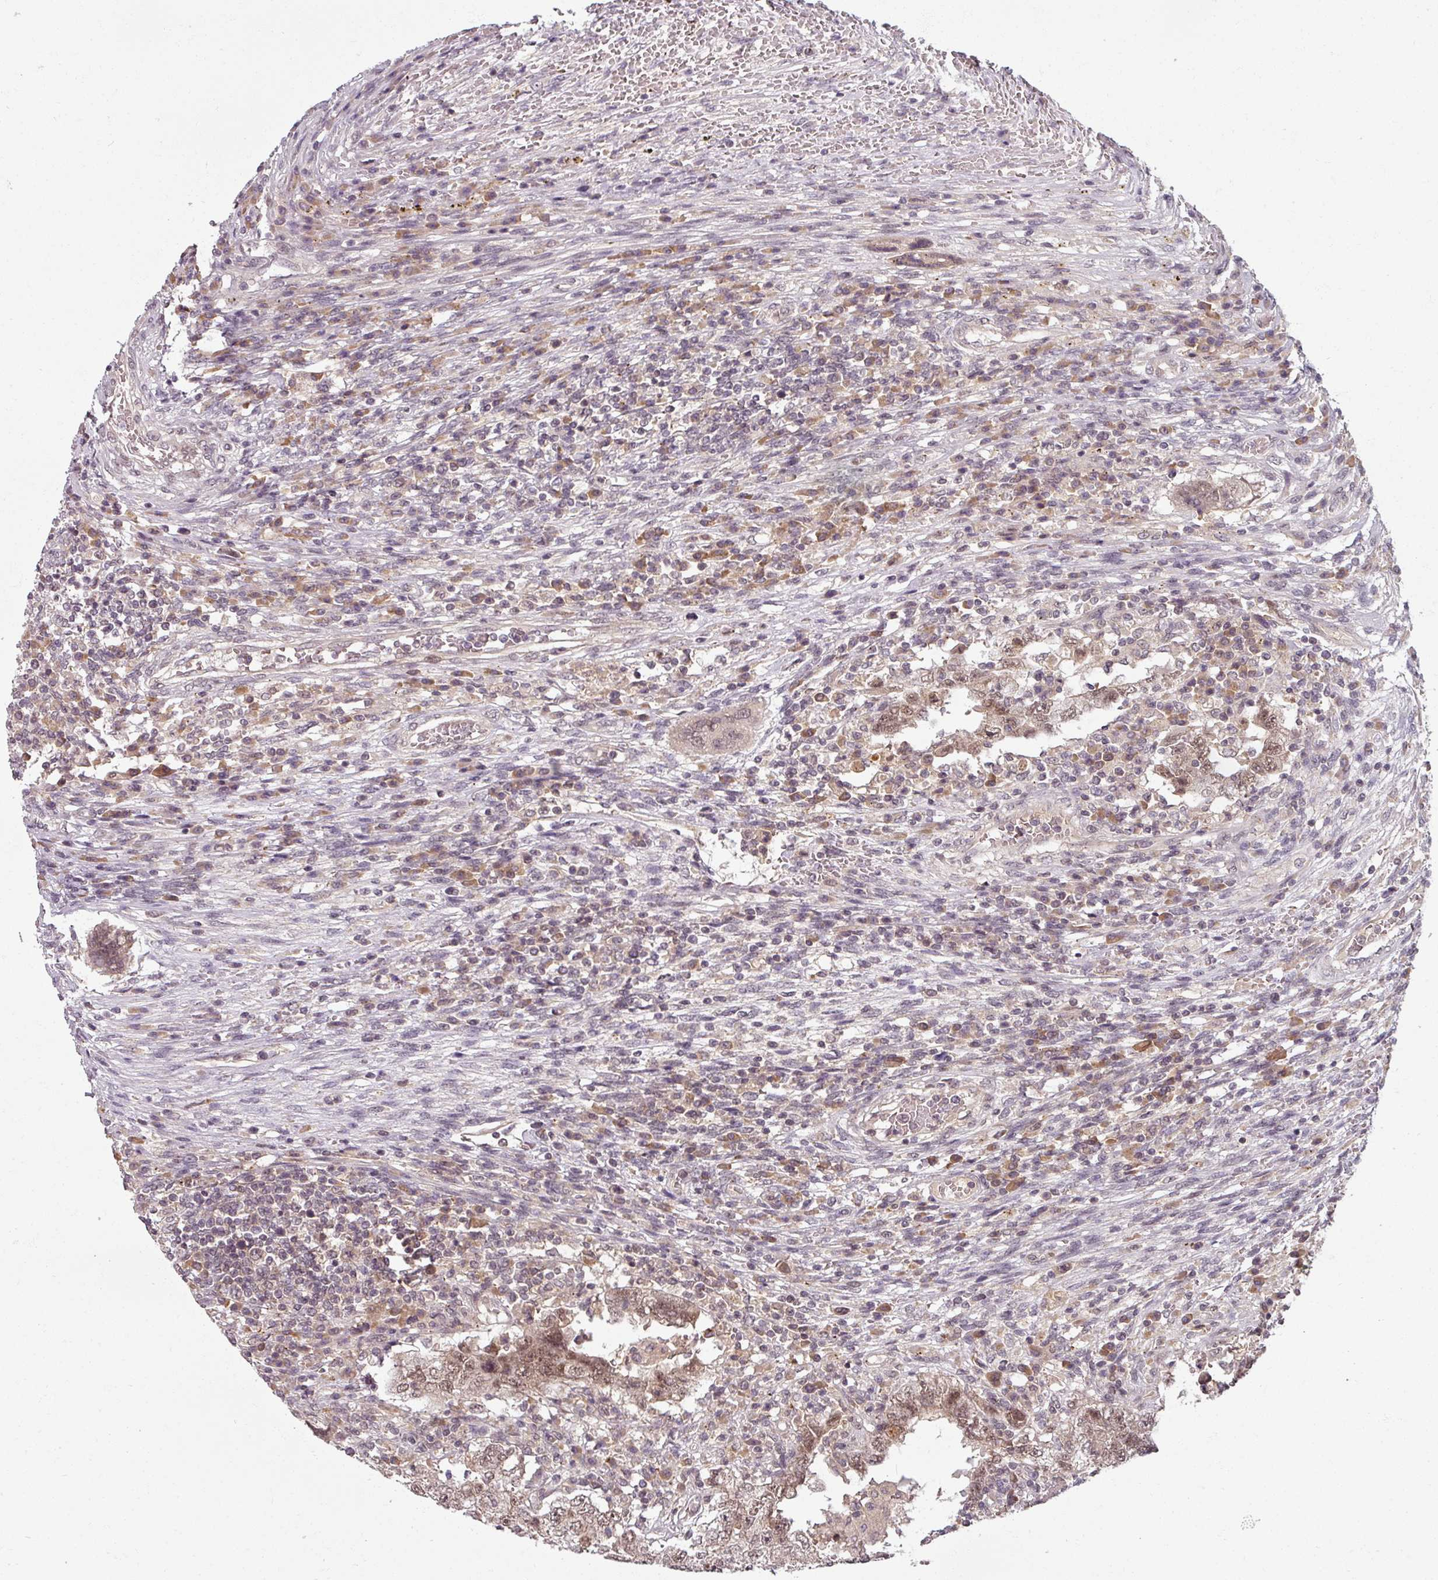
{"staining": {"intensity": "weak", "quantity": ">75%", "location": "cytoplasmic/membranous,nuclear"}, "tissue": "testis cancer", "cell_type": "Tumor cells", "image_type": "cancer", "snomed": [{"axis": "morphology", "description": "Carcinoma, Embryonal, NOS"}, {"axis": "topography", "description": "Testis"}], "caption": "A brown stain shows weak cytoplasmic/membranous and nuclear staining of a protein in testis cancer tumor cells.", "gene": "POLR2G", "patient": {"sex": "male", "age": 26}}